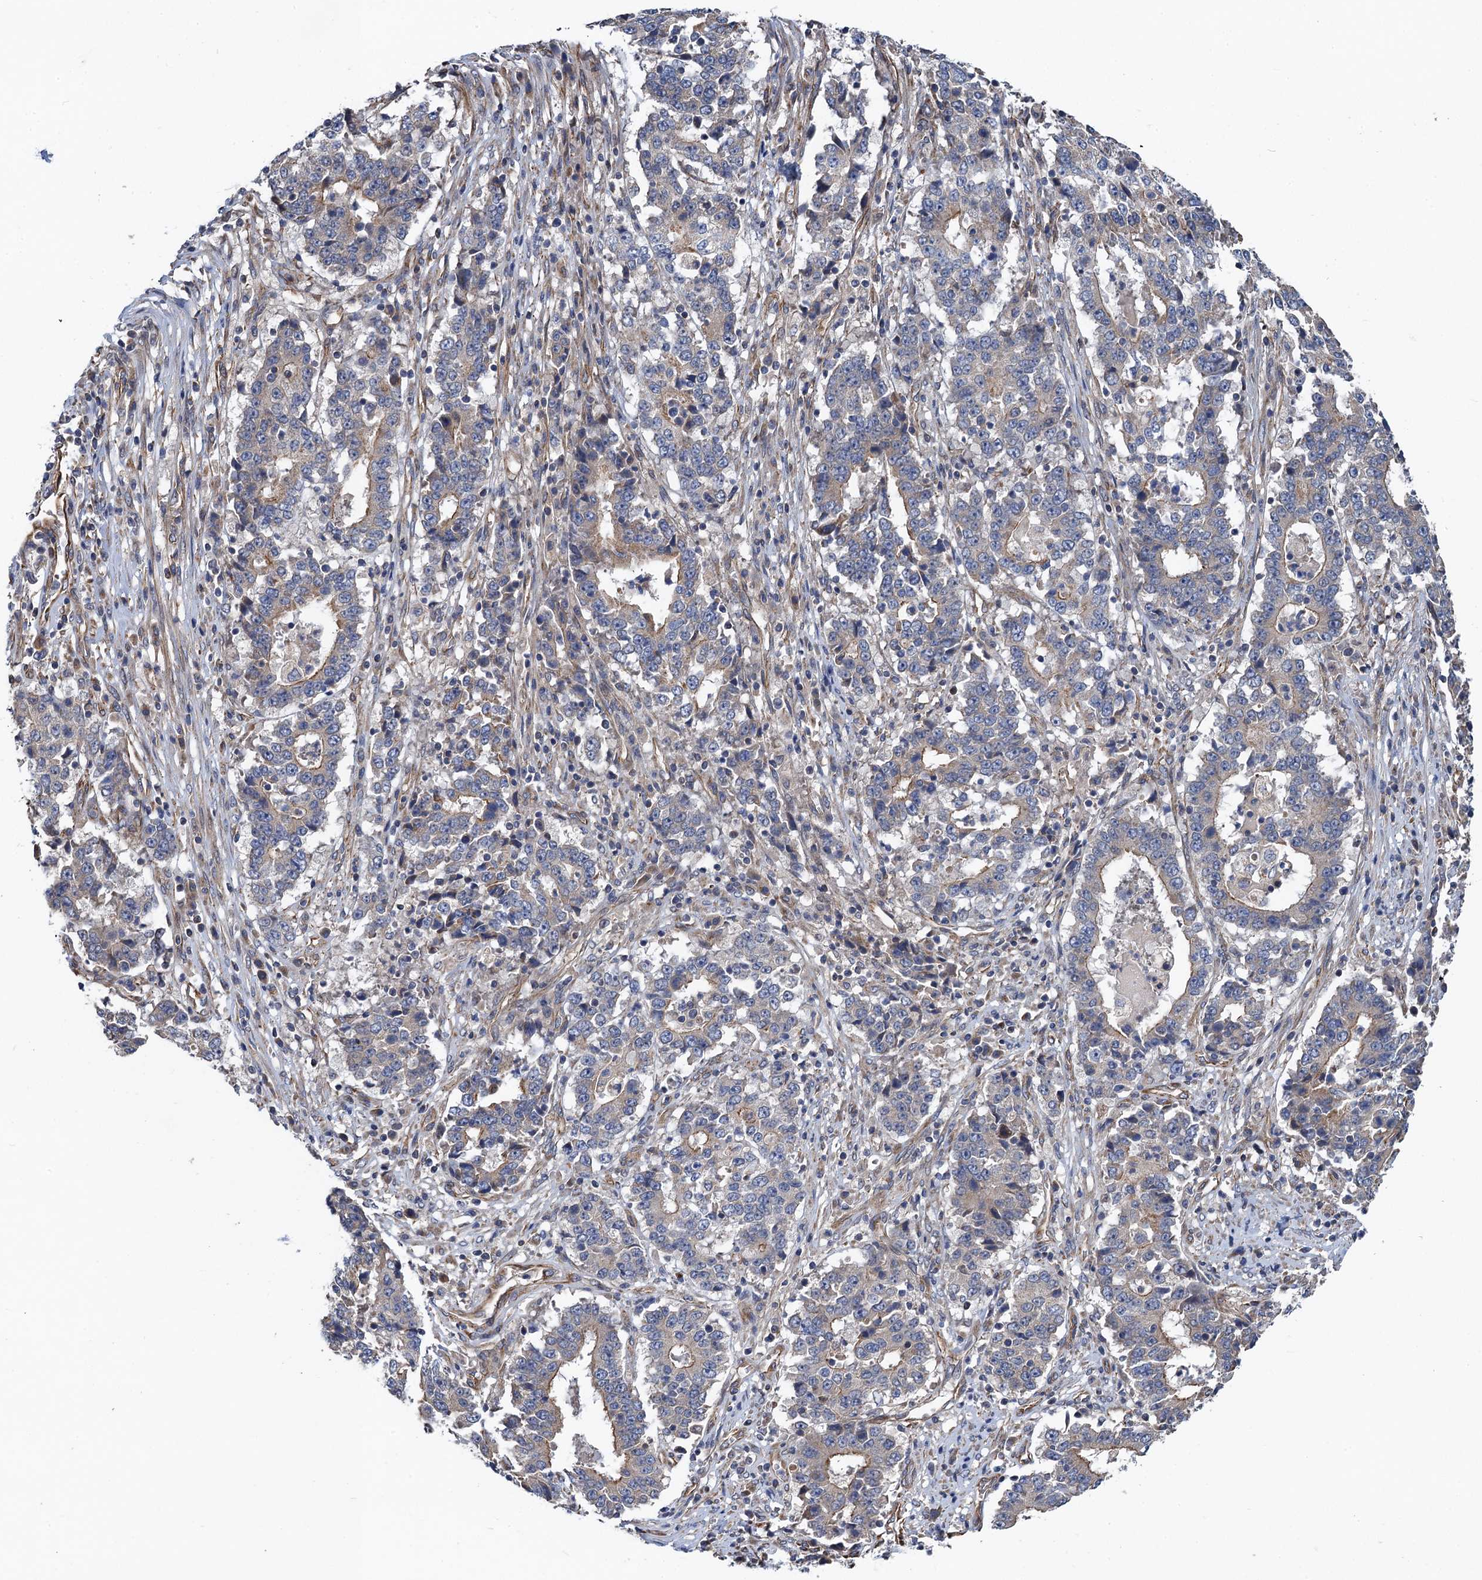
{"staining": {"intensity": "weak", "quantity": "<25%", "location": "cytoplasmic/membranous"}, "tissue": "stomach cancer", "cell_type": "Tumor cells", "image_type": "cancer", "snomed": [{"axis": "morphology", "description": "Adenocarcinoma, NOS"}, {"axis": "topography", "description": "Stomach"}], "caption": "DAB (3,3'-diaminobenzidine) immunohistochemical staining of human adenocarcinoma (stomach) exhibits no significant expression in tumor cells.", "gene": "PJA2", "patient": {"sex": "male", "age": 59}}